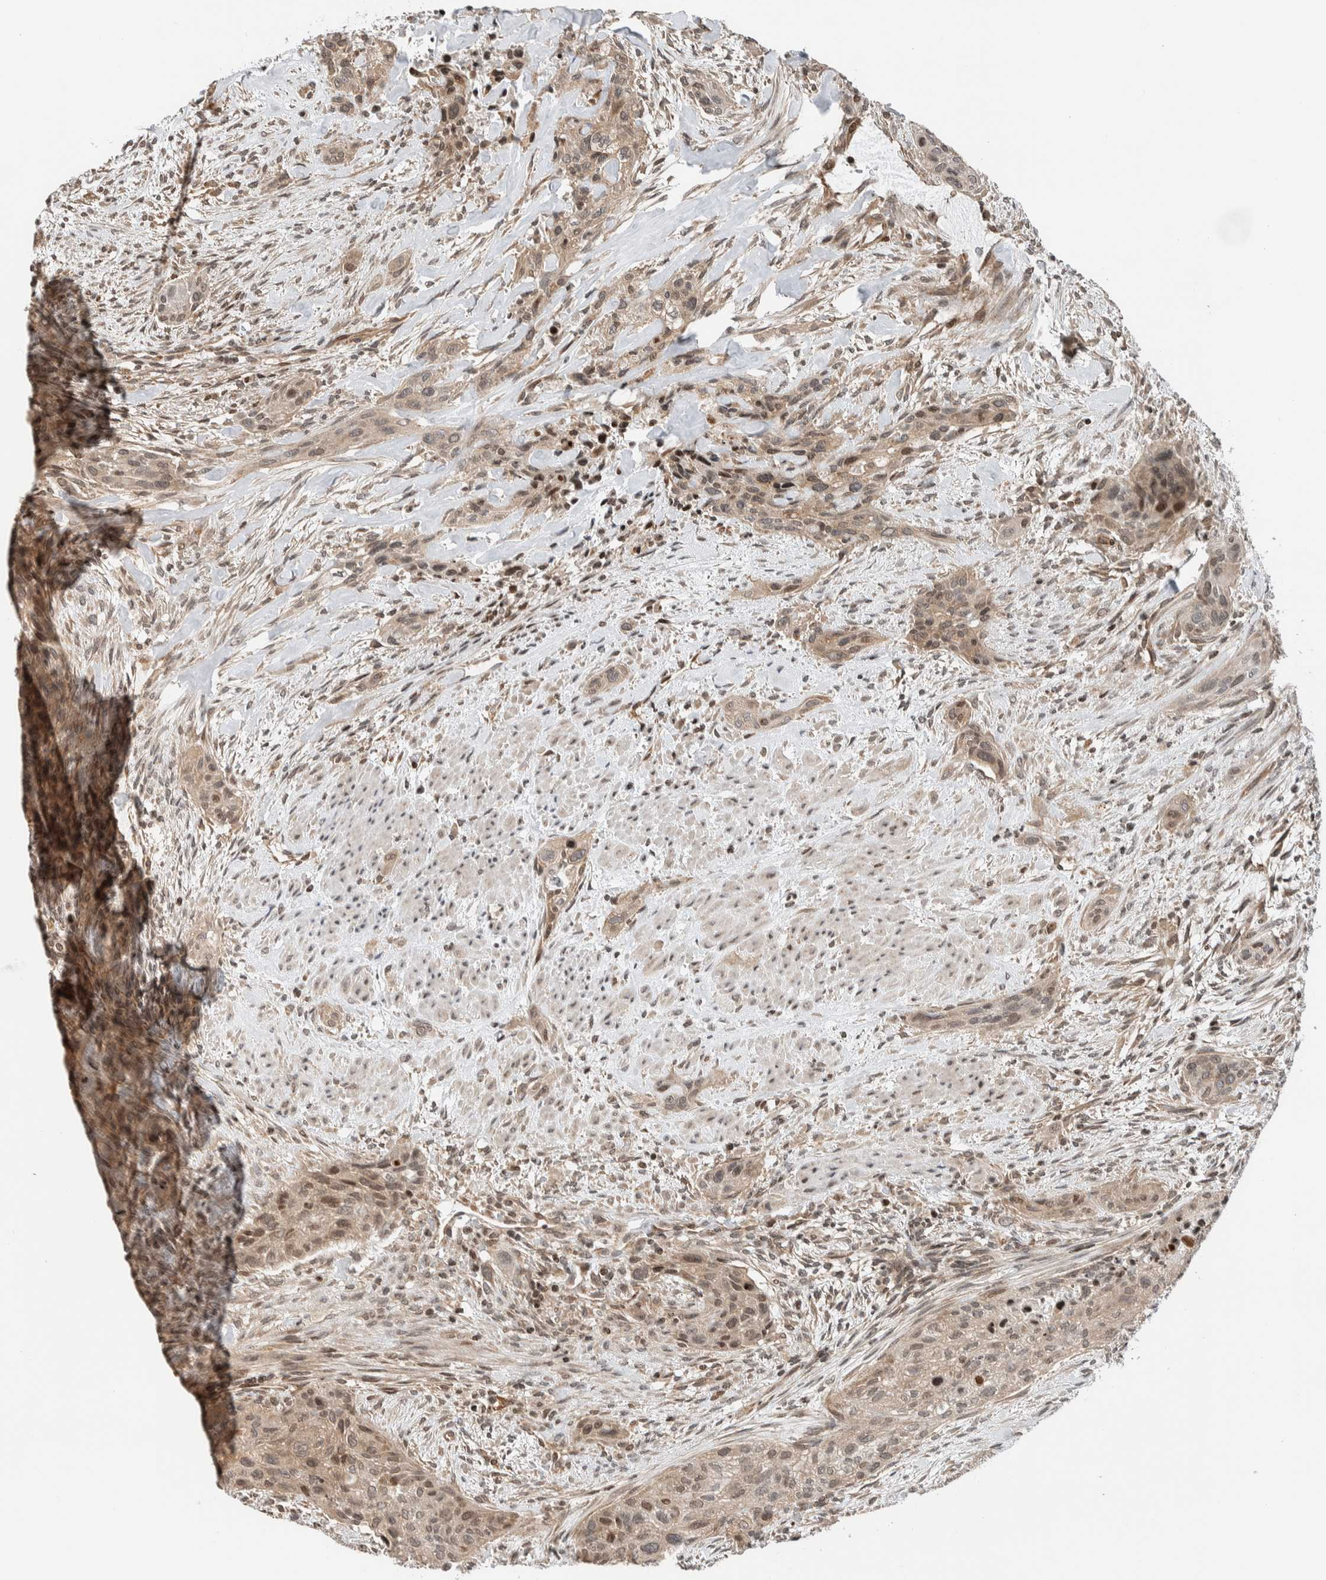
{"staining": {"intensity": "weak", "quantity": "25%-75%", "location": "nuclear"}, "tissue": "urothelial cancer", "cell_type": "Tumor cells", "image_type": "cancer", "snomed": [{"axis": "morphology", "description": "Urothelial carcinoma, High grade"}, {"axis": "topography", "description": "Urinary bladder"}], "caption": "A histopathology image of high-grade urothelial carcinoma stained for a protein shows weak nuclear brown staining in tumor cells.", "gene": "NPLOC4", "patient": {"sex": "male", "age": 35}}